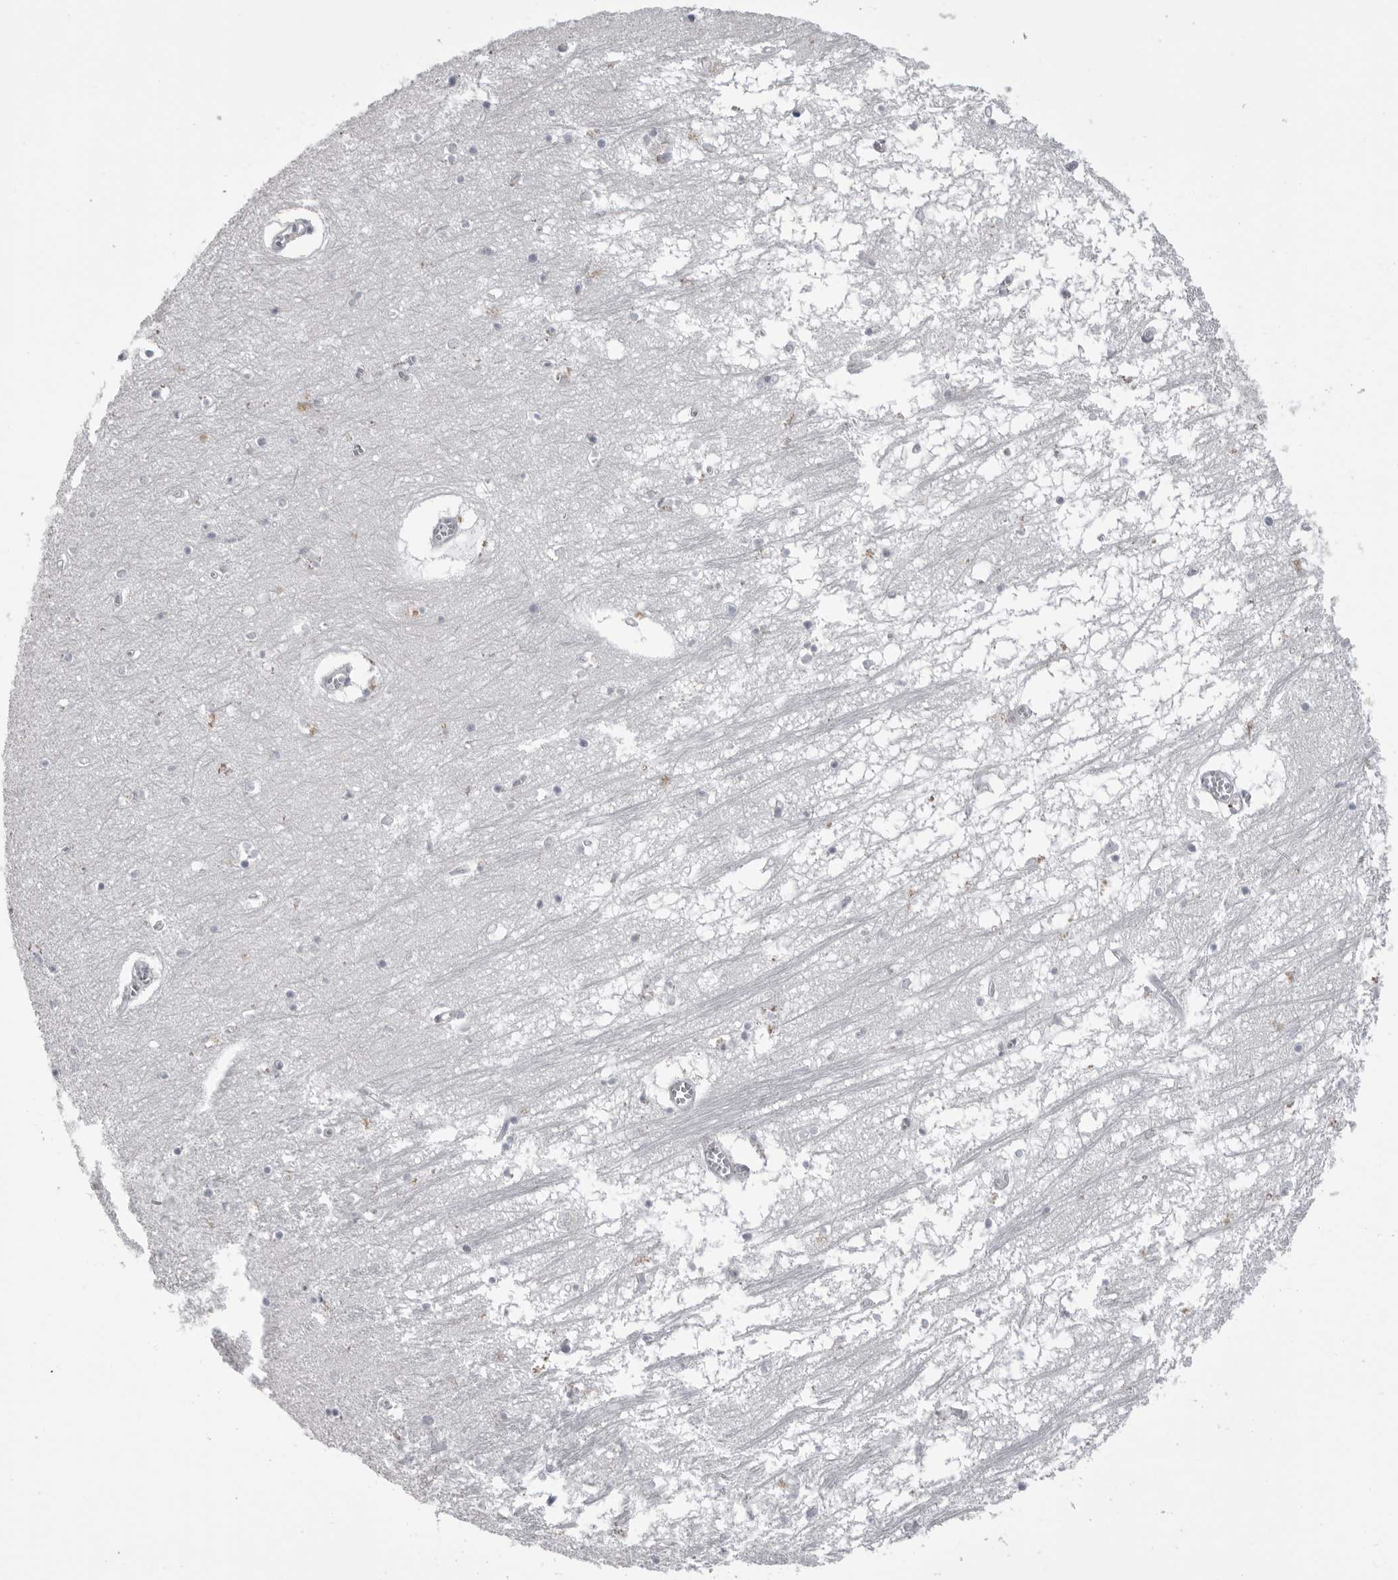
{"staining": {"intensity": "negative", "quantity": "none", "location": "none"}, "tissue": "hippocampus", "cell_type": "Glial cells", "image_type": "normal", "snomed": [{"axis": "morphology", "description": "Normal tissue, NOS"}, {"axis": "topography", "description": "Hippocampus"}], "caption": "Immunohistochemistry image of benign hippocampus: hippocampus stained with DAB displays no significant protein positivity in glial cells.", "gene": "TIMP1", "patient": {"sex": "male", "age": 70}}